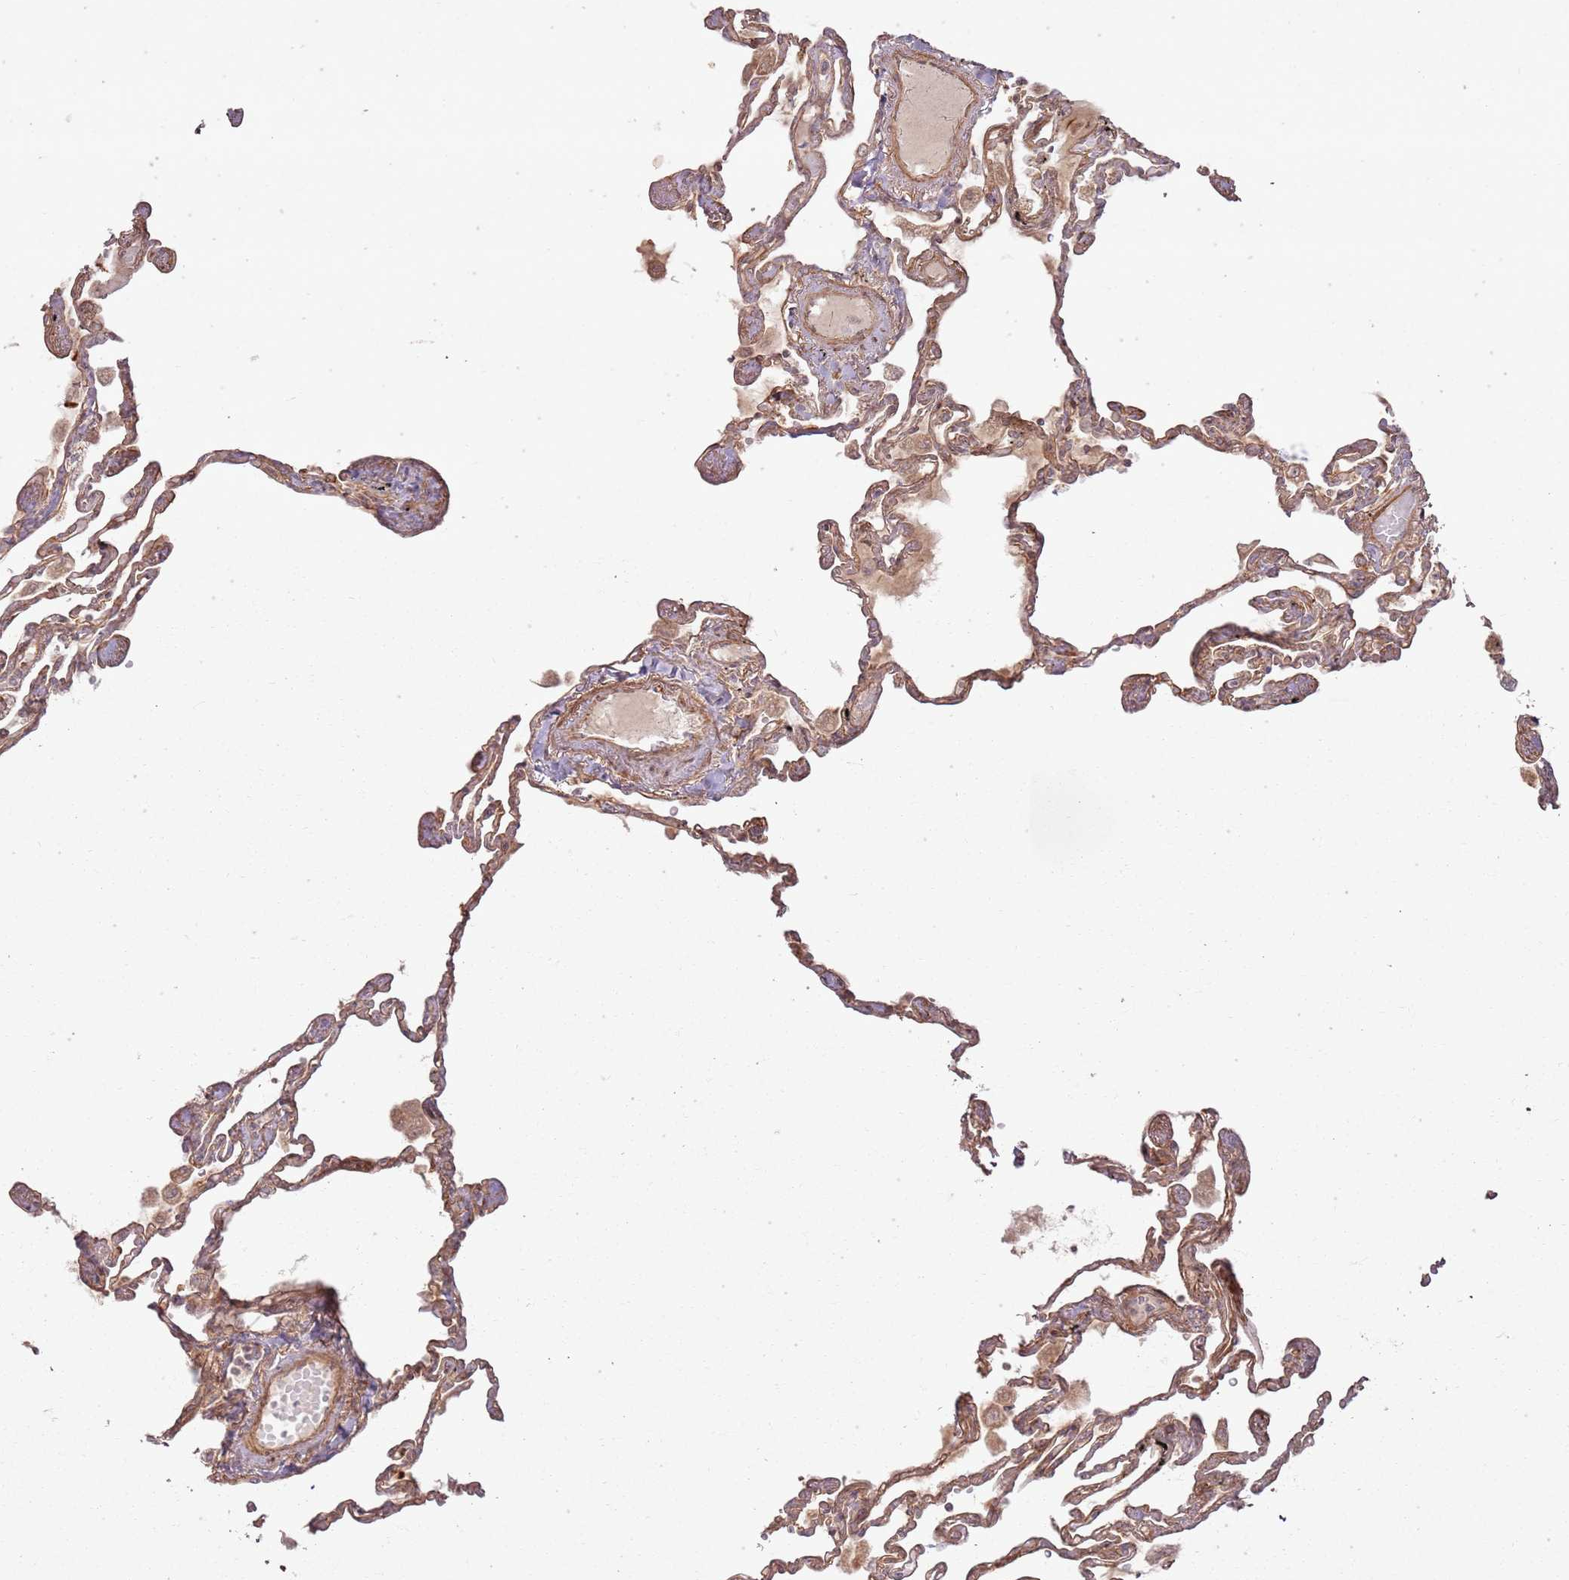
{"staining": {"intensity": "moderate", "quantity": ">75%", "location": "cytoplasmic/membranous"}, "tissue": "lung", "cell_type": "Alveolar cells", "image_type": "normal", "snomed": [{"axis": "morphology", "description": "Normal tissue, NOS"}, {"axis": "topography", "description": "Lung"}], "caption": "Immunohistochemistry (DAB (3,3'-diaminobenzidine)) staining of unremarkable human lung reveals moderate cytoplasmic/membranous protein positivity in about >75% of alveolar cells.", "gene": "ZNF623", "patient": {"sex": "female", "age": 67}}